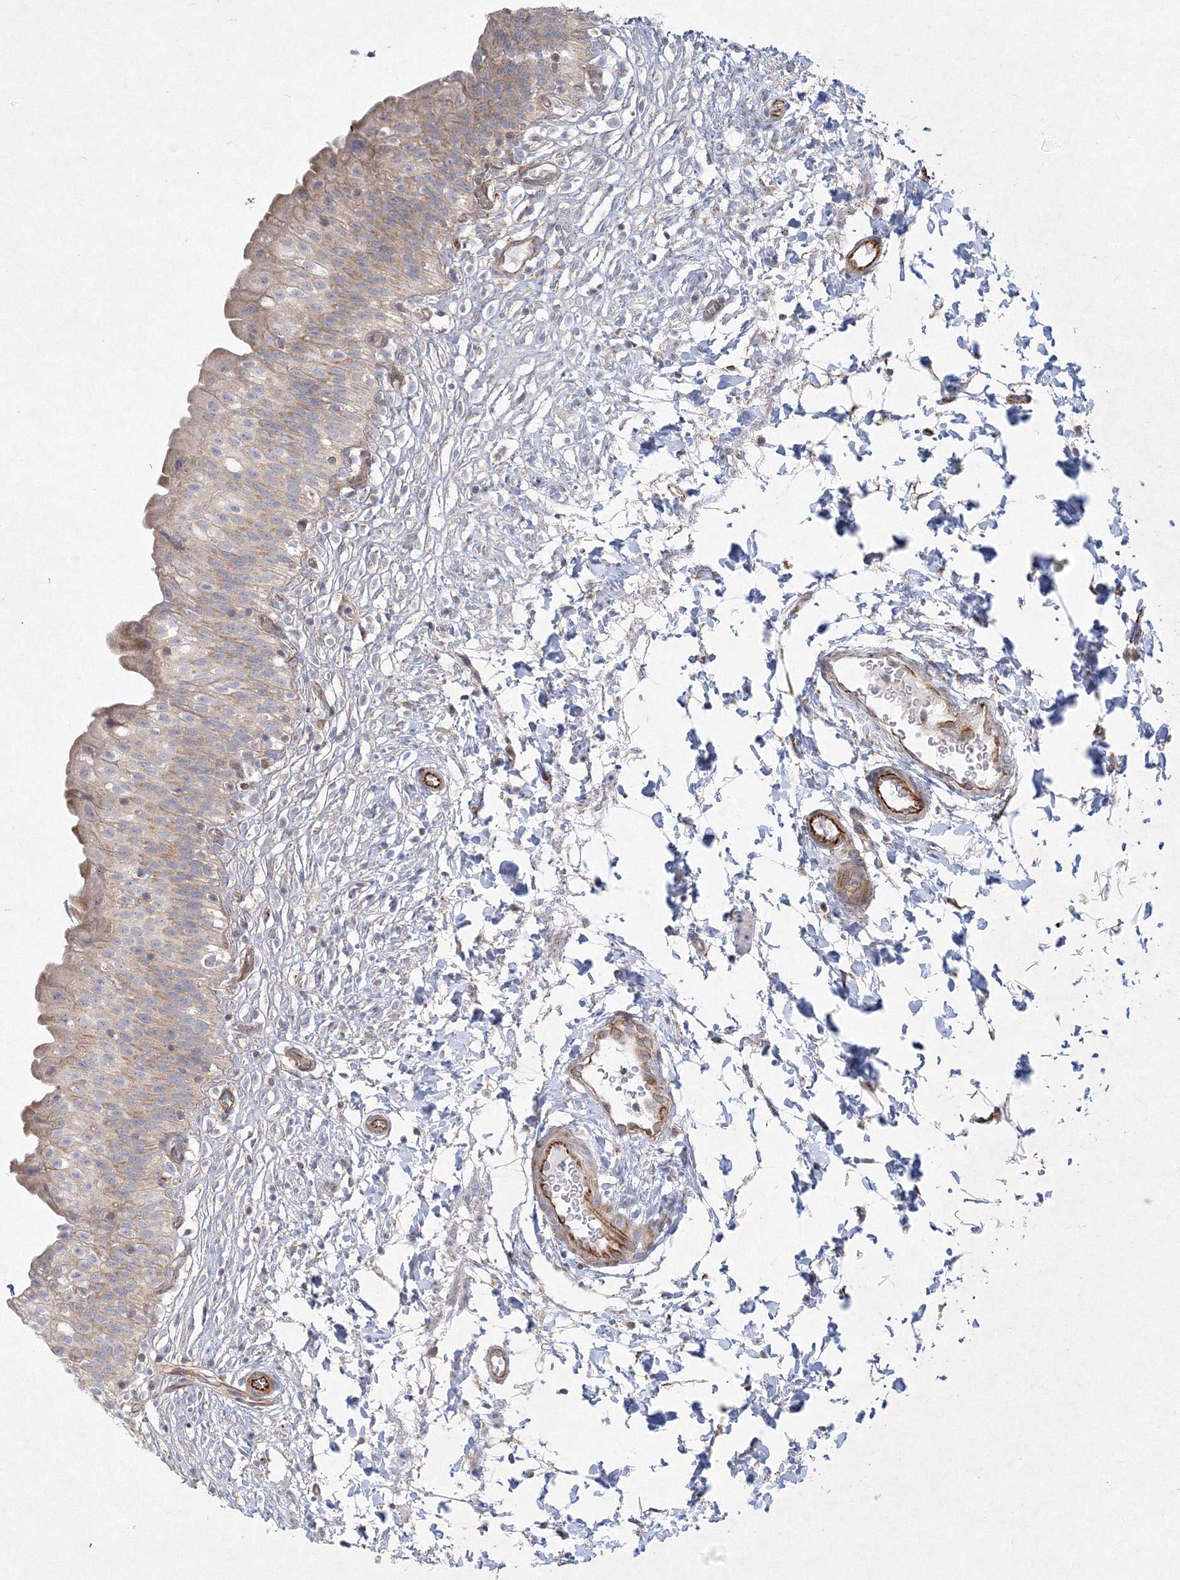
{"staining": {"intensity": "moderate", "quantity": "25%-75%", "location": "cytoplasmic/membranous"}, "tissue": "urinary bladder", "cell_type": "Urothelial cells", "image_type": "normal", "snomed": [{"axis": "morphology", "description": "Normal tissue, NOS"}, {"axis": "topography", "description": "Urinary bladder"}], "caption": "IHC photomicrograph of unremarkable human urinary bladder stained for a protein (brown), which exhibits medium levels of moderate cytoplasmic/membranous positivity in approximately 25%-75% of urothelial cells.", "gene": "WDR49", "patient": {"sex": "male", "age": 55}}